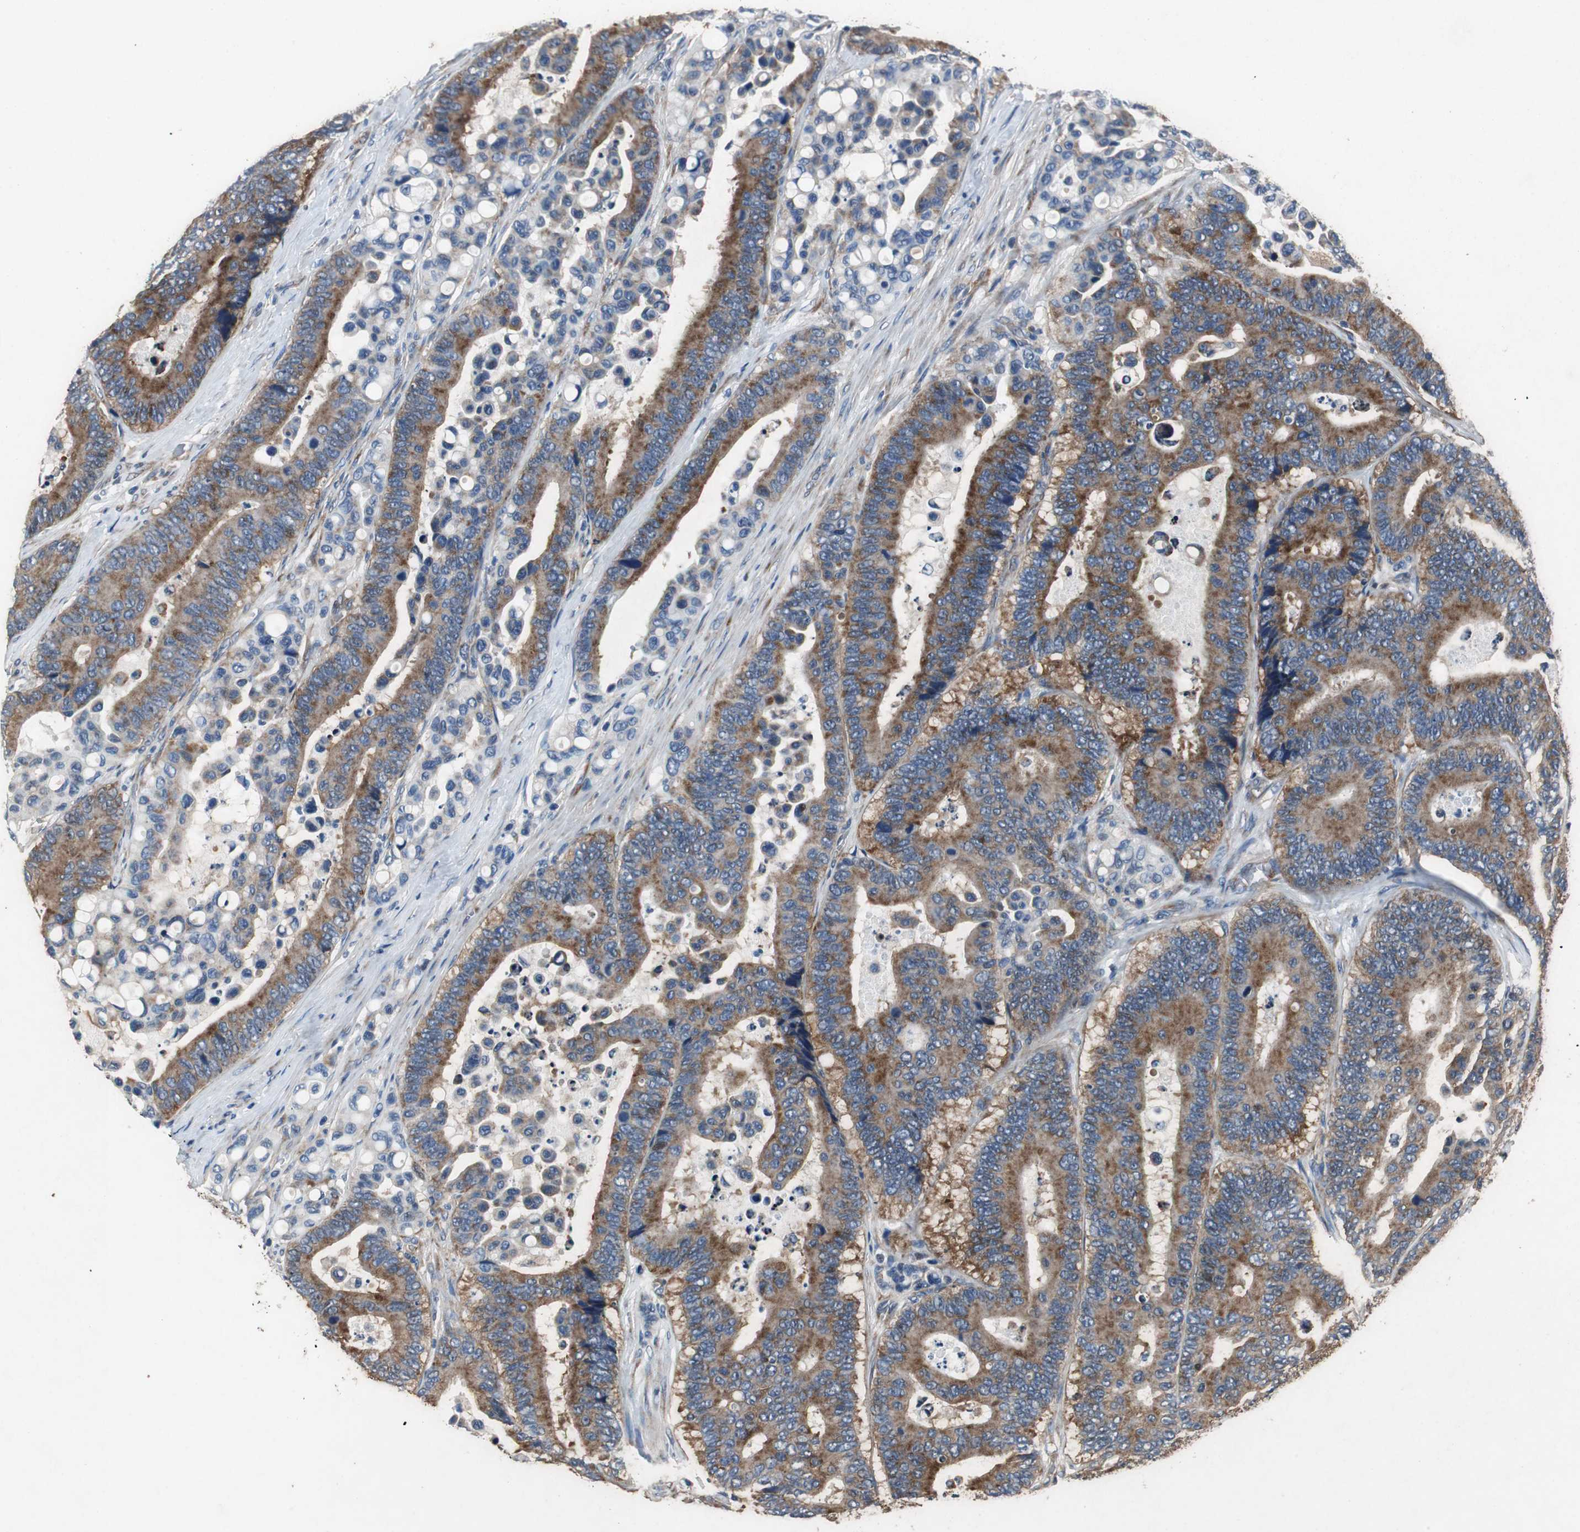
{"staining": {"intensity": "strong", "quantity": ">75%", "location": "cytoplasmic/membranous"}, "tissue": "colorectal cancer", "cell_type": "Tumor cells", "image_type": "cancer", "snomed": [{"axis": "morphology", "description": "Normal tissue, NOS"}, {"axis": "morphology", "description": "Adenocarcinoma, NOS"}, {"axis": "topography", "description": "Colon"}], "caption": "IHC (DAB (3,3'-diaminobenzidine)) staining of human colorectal adenocarcinoma displays strong cytoplasmic/membranous protein expression in approximately >75% of tumor cells.", "gene": "RPL35", "patient": {"sex": "male", "age": 82}}